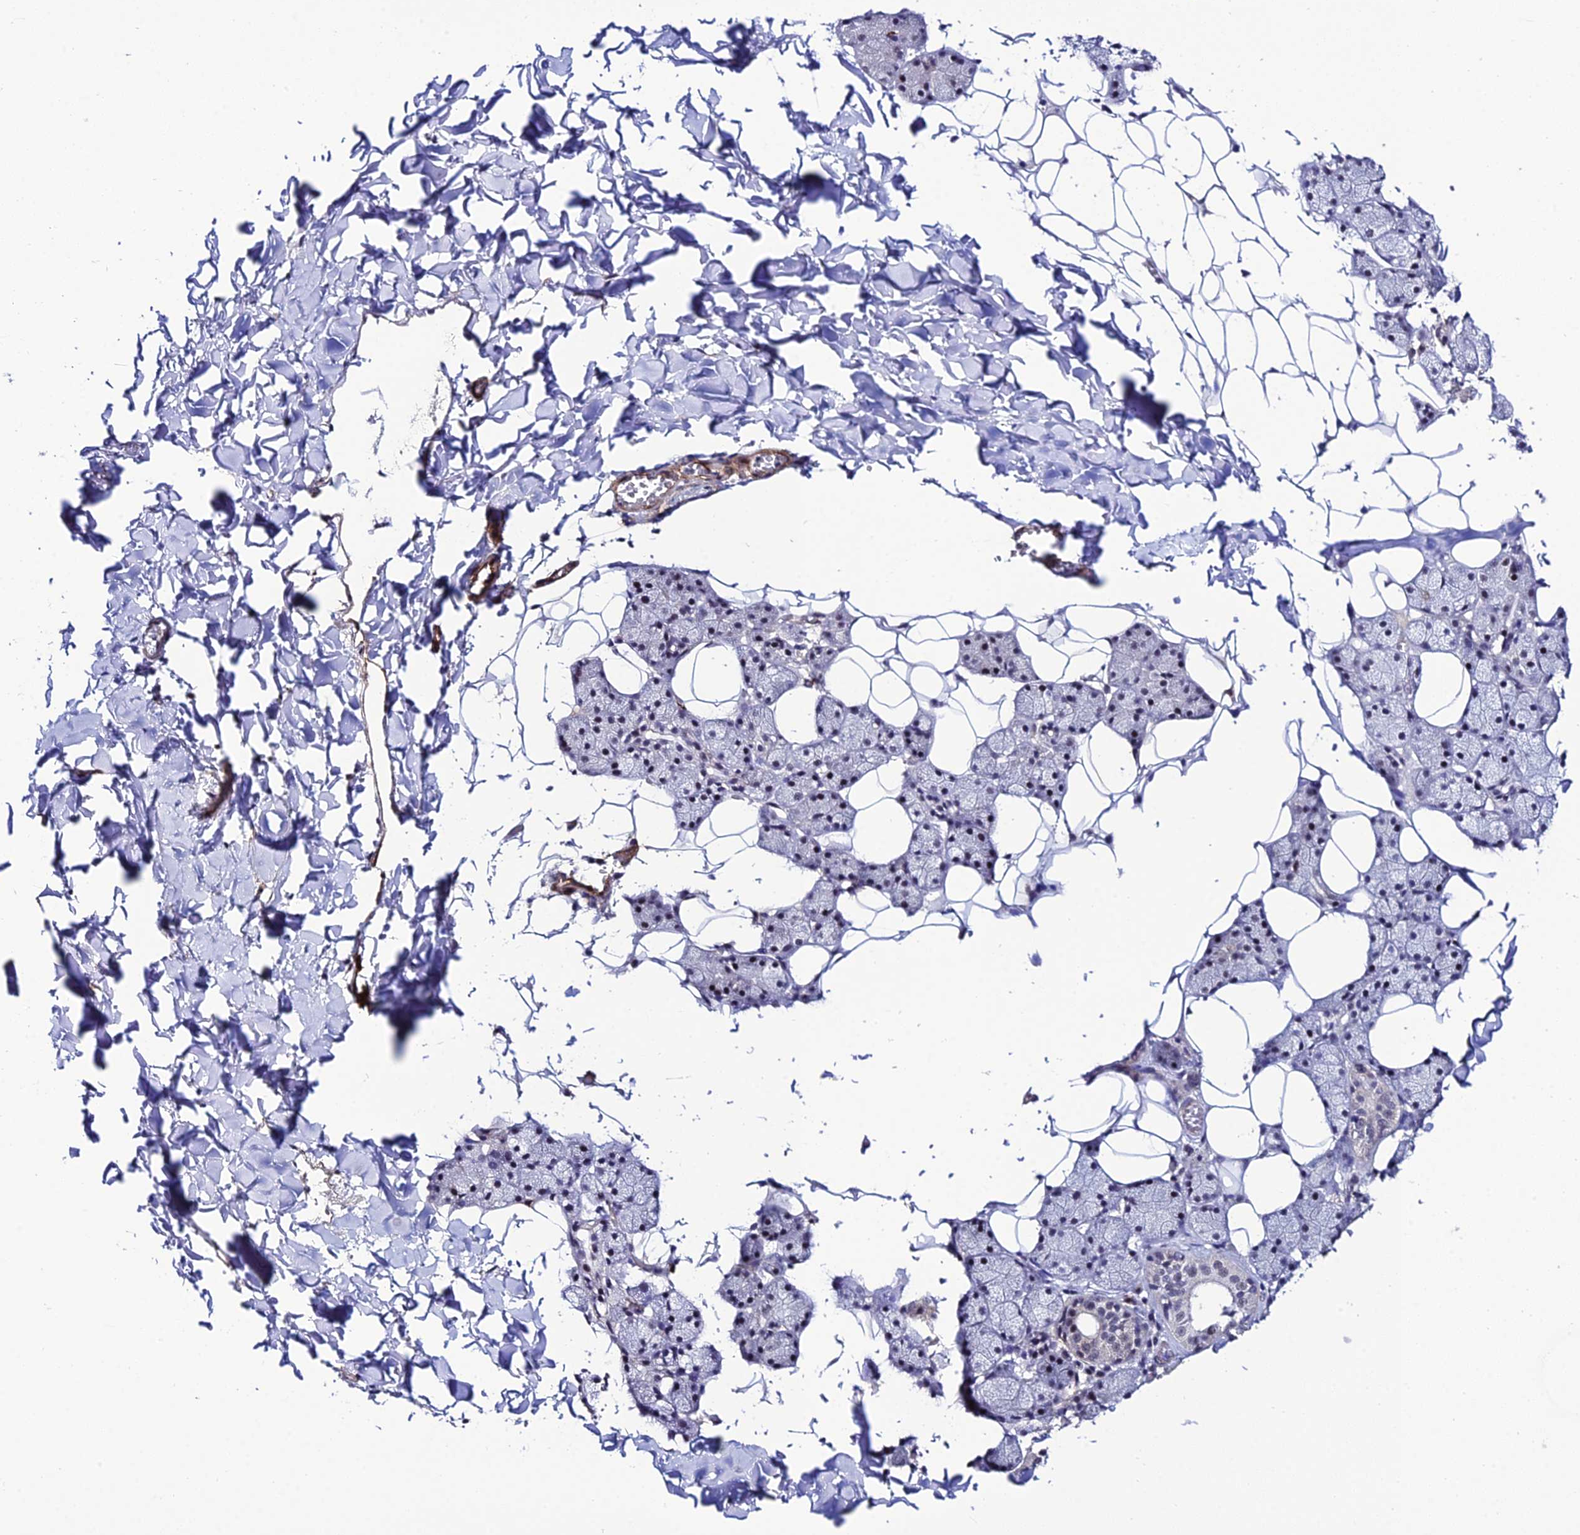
{"staining": {"intensity": "weak", "quantity": "<25%", "location": "nuclear"}, "tissue": "salivary gland", "cell_type": "Glandular cells", "image_type": "normal", "snomed": [{"axis": "morphology", "description": "Normal tissue, NOS"}, {"axis": "topography", "description": "Salivary gland"}], "caption": "High magnification brightfield microscopy of benign salivary gland stained with DAB (3,3'-diaminobenzidine) (brown) and counterstained with hematoxylin (blue): glandular cells show no significant staining. (IHC, brightfield microscopy, high magnification).", "gene": "SYT15B", "patient": {"sex": "female", "age": 33}}